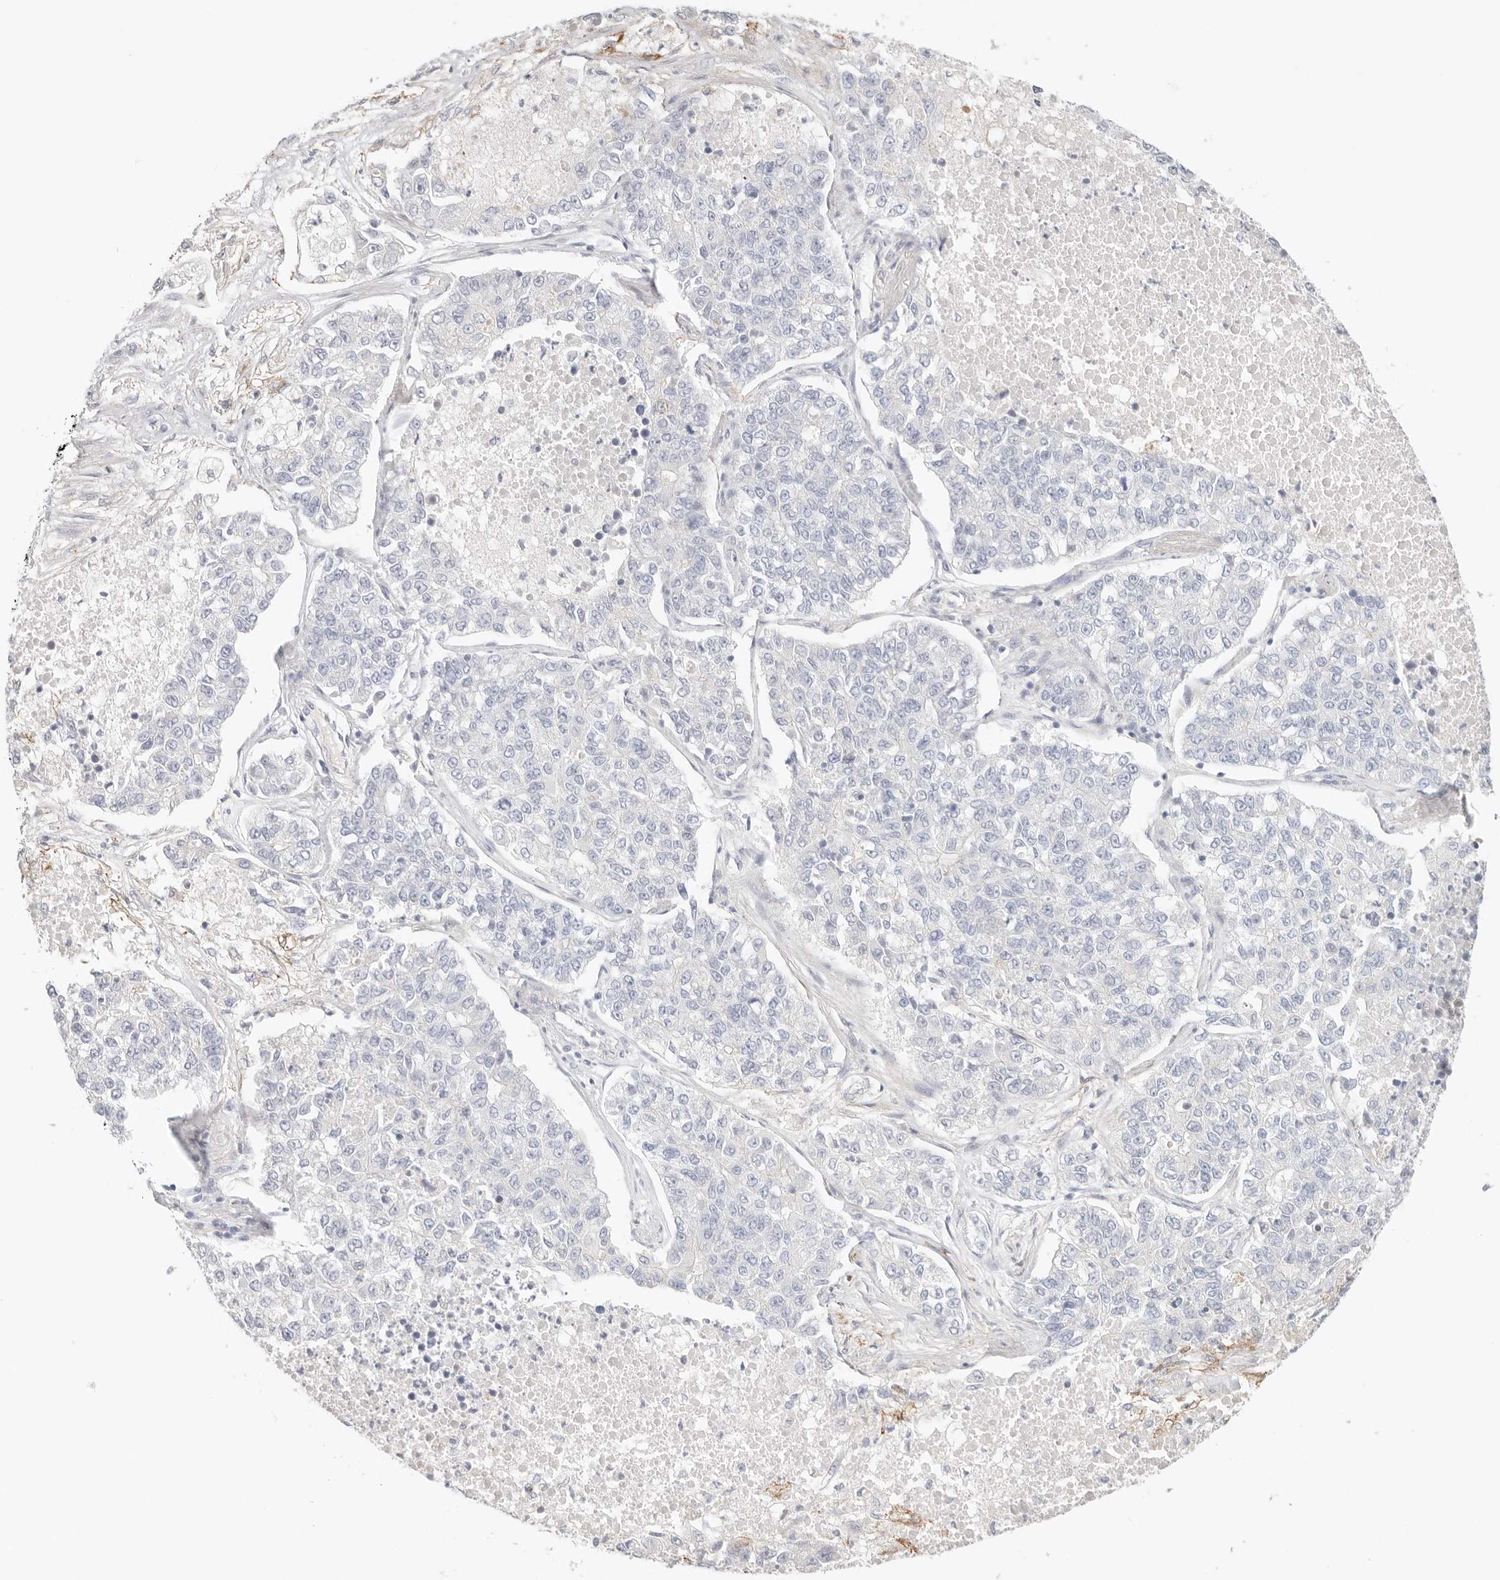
{"staining": {"intensity": "negative", "quantity": "none", "location": "none"}, "tissue": "lung cancer", "cell_type": "Tumor cells", "image_type": "cancer", "snomed": [{"axis": "morphology", "description": "Adenocarcinoma, NOS"}, {"axis": "topography", "description": "Lung"}], "caption": "Micrograph shows no significant protein expression in tumor cells of lung cancer. (DAB (3,3'-diaminobenzidine) immunohistochemistry visualized using brightfield microscopy, high magnification).", "gene": "CEP120", "patient": {"sex": "male", "age": 49}}